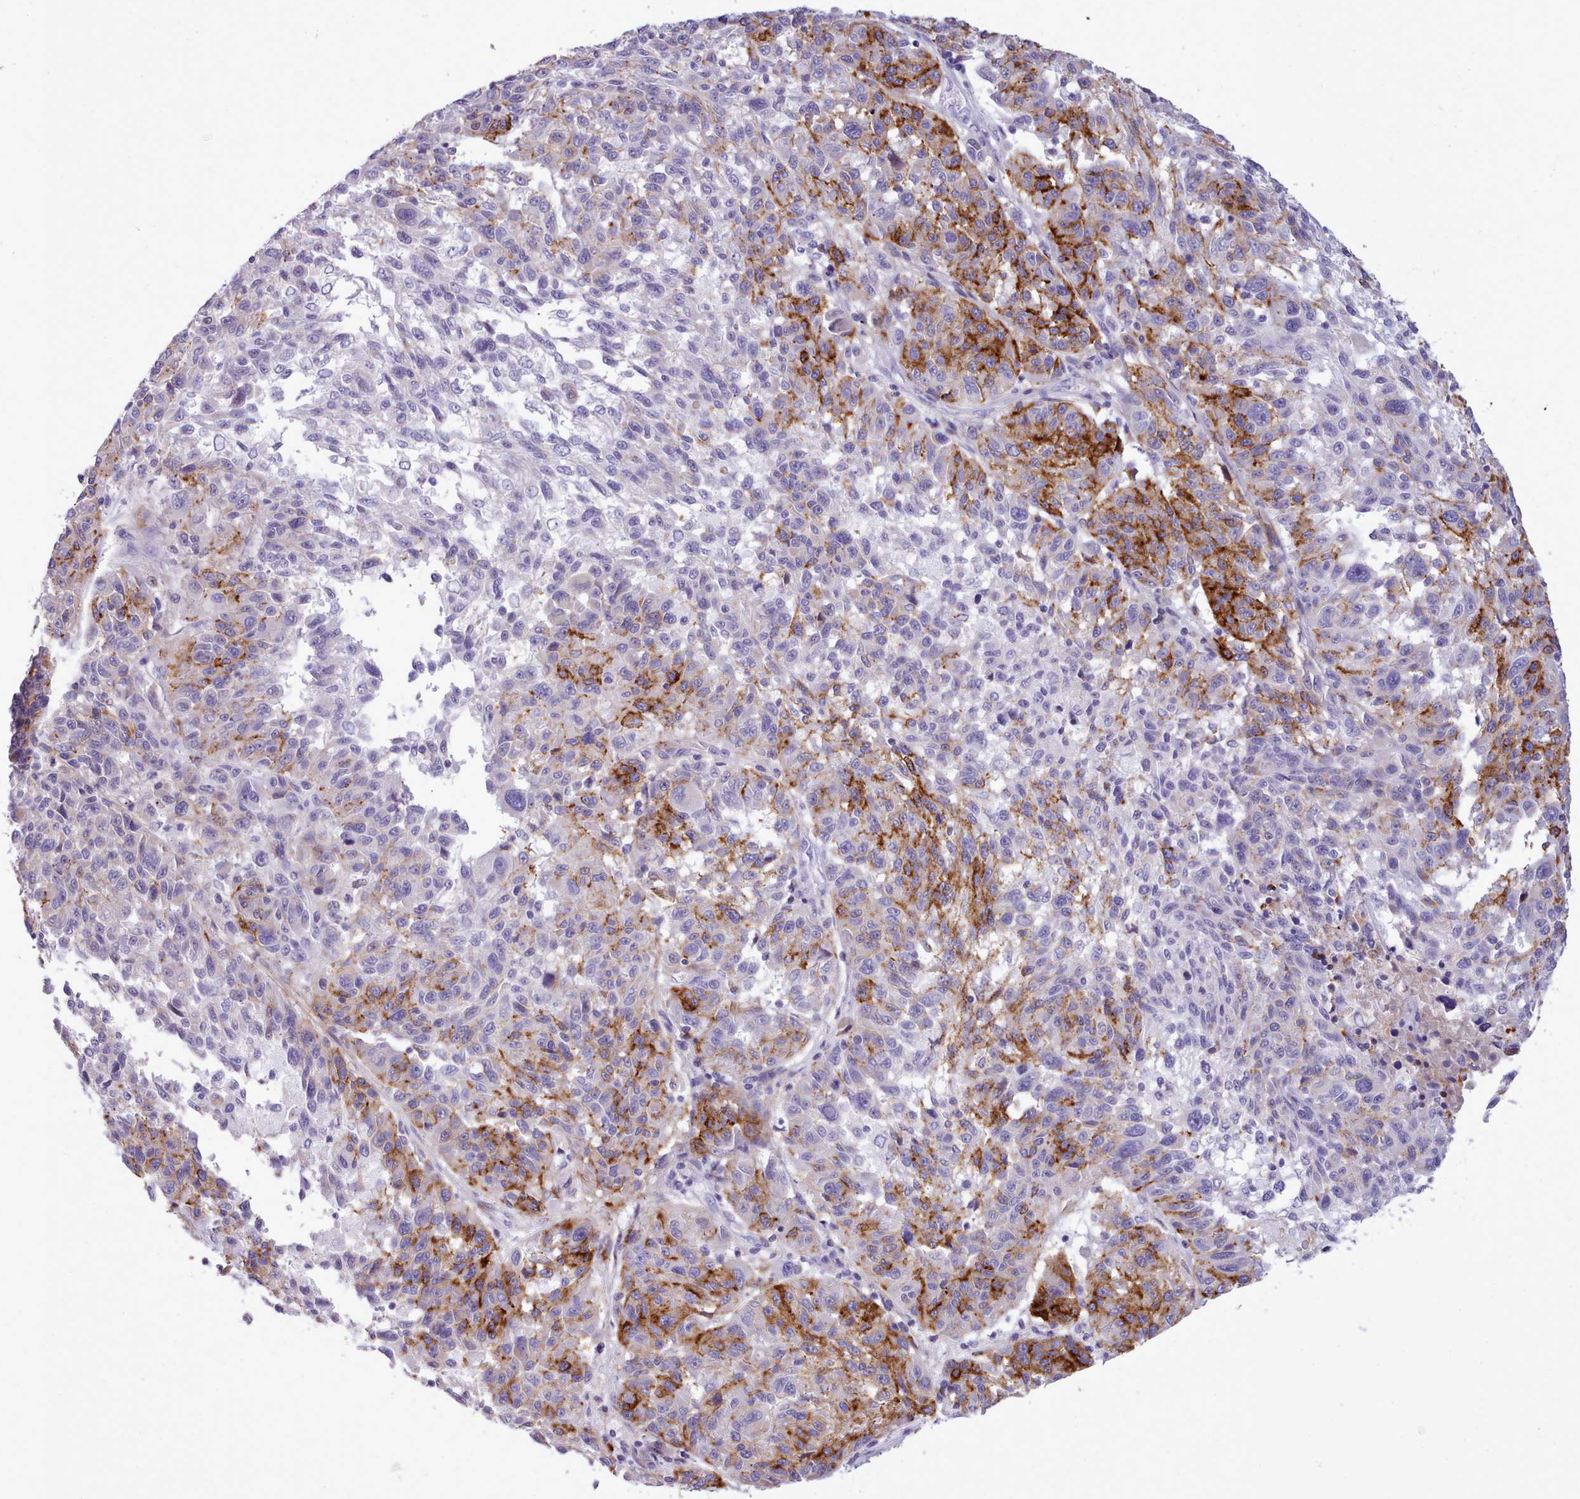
{"staining": {"intensity": "strong", "quantity": "<25%", "location": "cytoplasmic/membranous"}, "tissue": "melanoma", "cell_type": "Tumor cells", "image_type": "cancer", "snomed": [{"axis": "morphology", "description": "Malignant melanoma, NOS"}, {"axis": "topography", "description": "Skin"}], "caption": "Strong cytoplasmic/membranous positivity for a protein is identified in approximately <25% of tumor cells of malignant melanoma using immunohistochemistry.", "gene": "CYP2A13", "patient": {"sex": "male", "age": 53}}